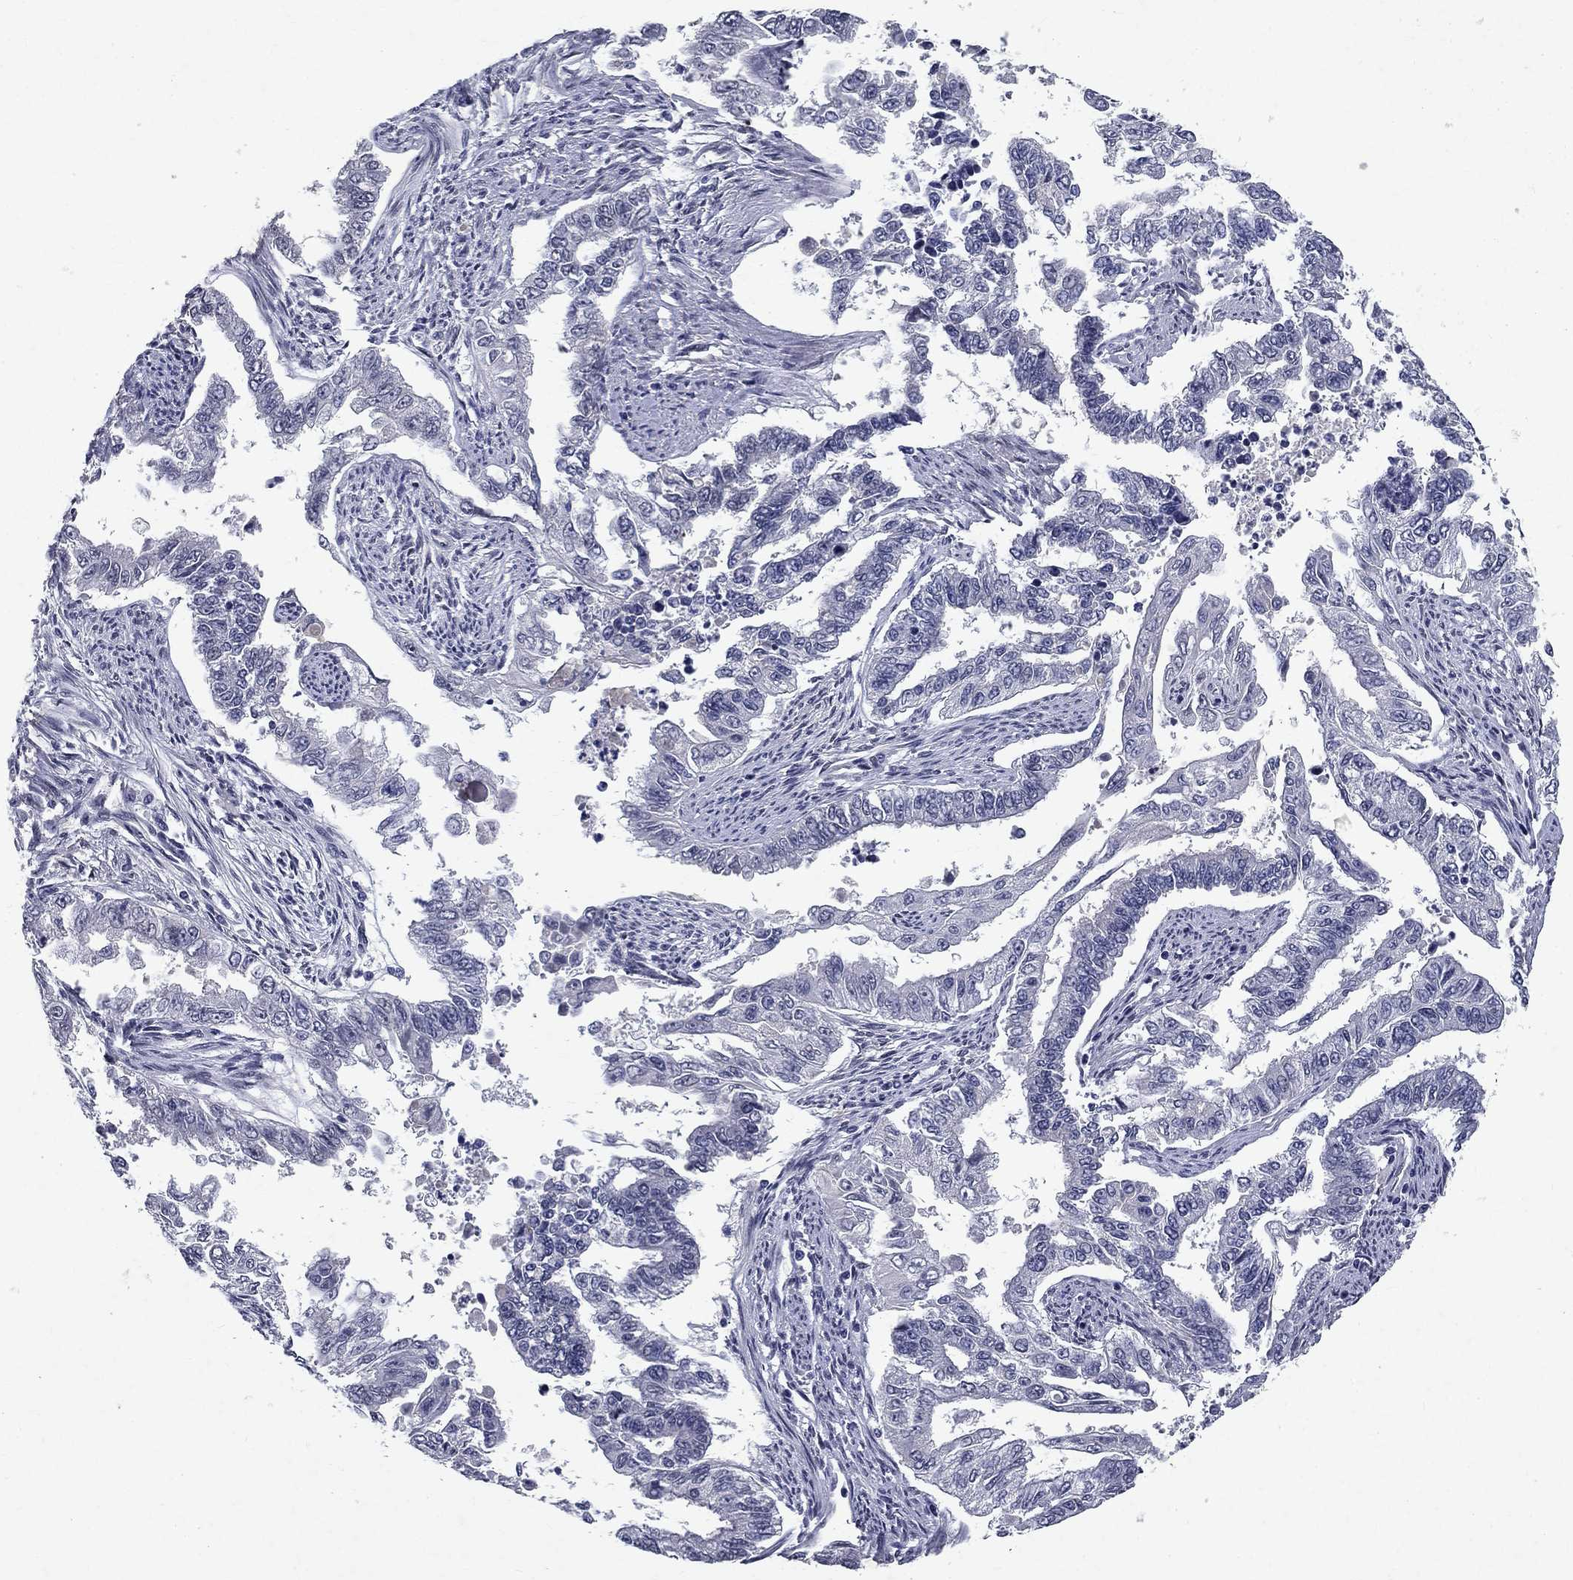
{"staining": {"intensity": "negative", "quantity": "none", "location": "none"}, "tissue": "endometrial cancer", "cell_type": "Tumor cells", "image_type": "cancer", "snomed": [{"axis": "morphology", "description": "Adenocarcinoma, NOS"}, {"axis": "topography", "description": "Uterus"}], "caption": "The image reveals no staining of tumor cells in endometrial cancer.", "gene": "RBFOX1", "patient": {"sex": "female", "age": 59}}